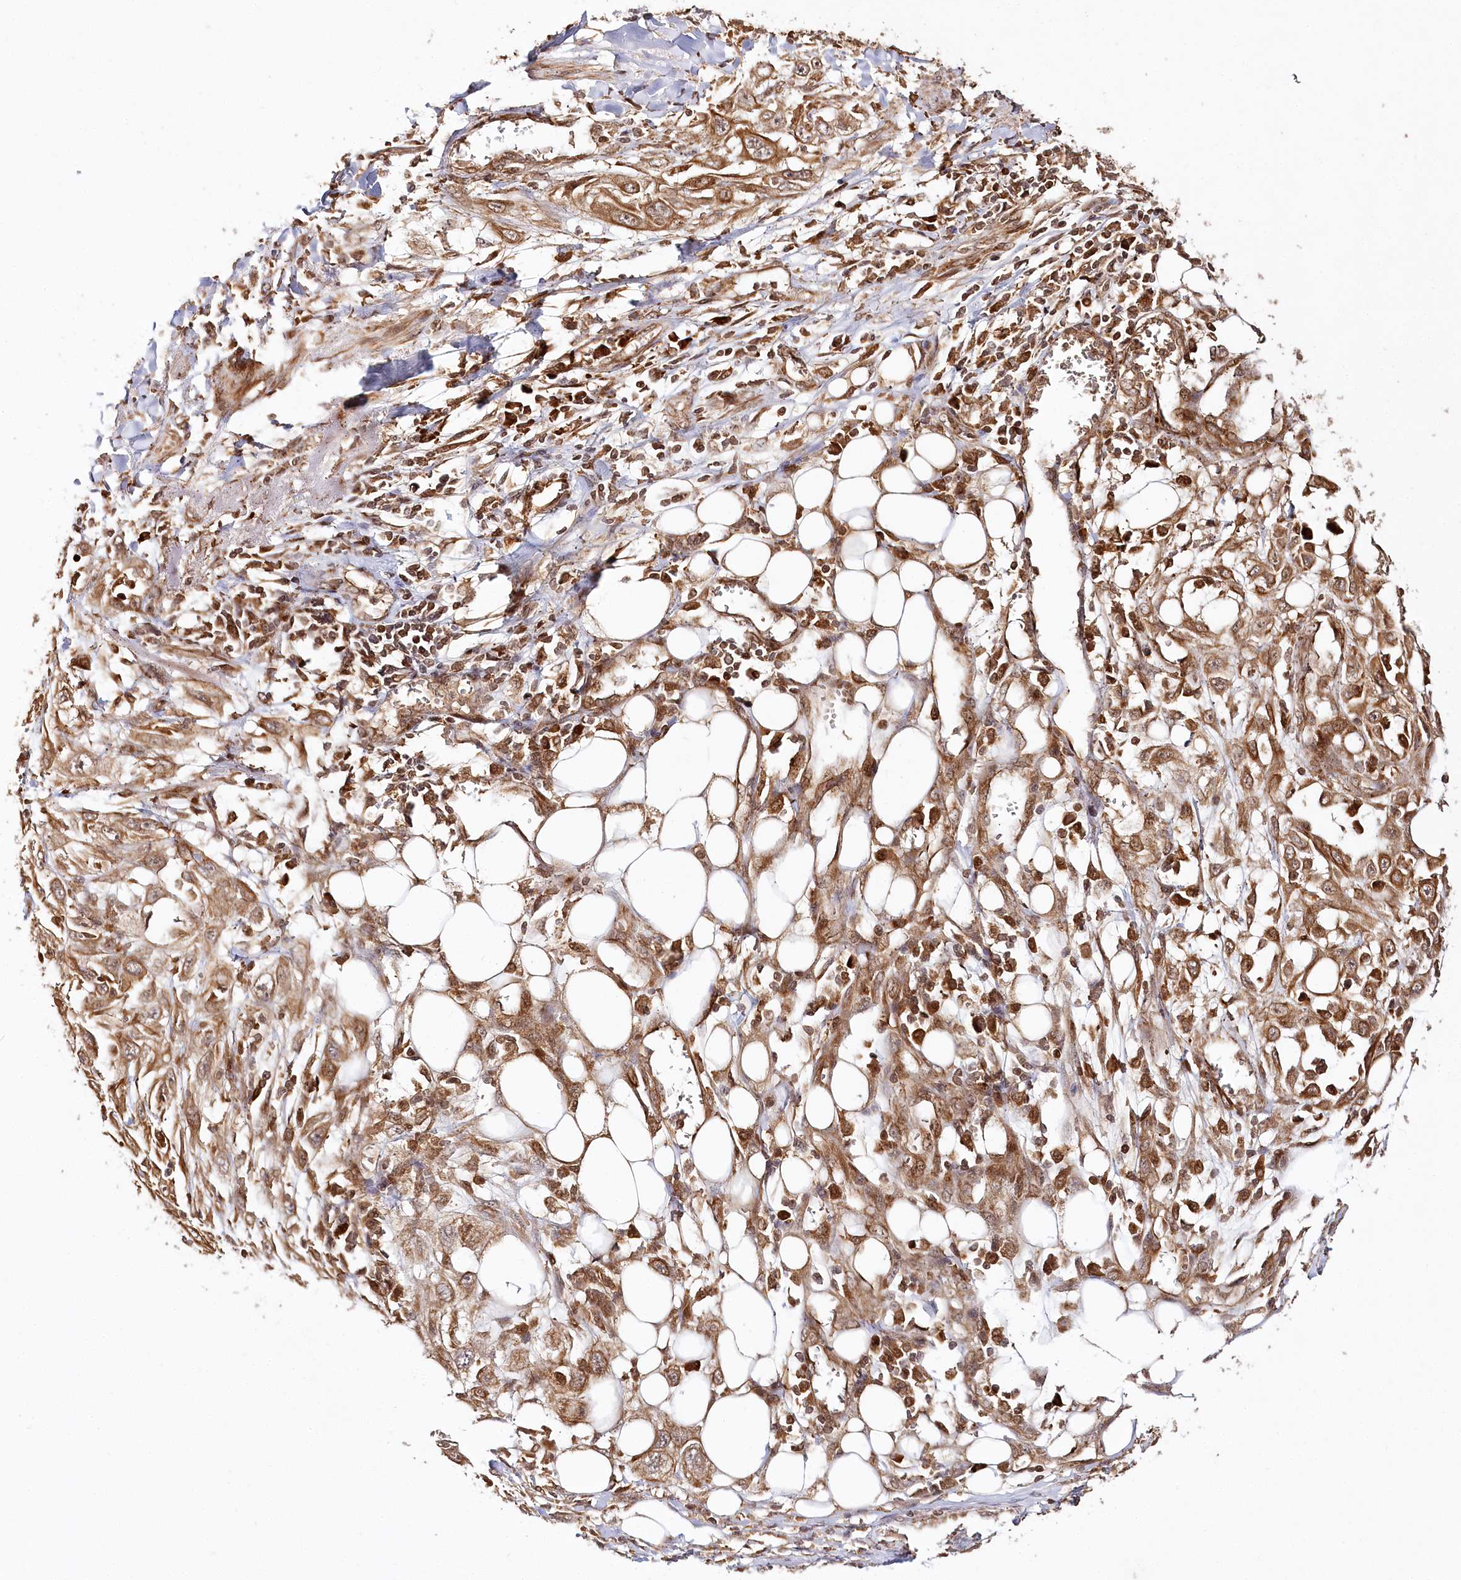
{"staining": {"intensity": "moderate", "quantity": ">75%", "location": "cytoplasmic/membranous,nuclear"}, "tissue": "skin cancer", "cell_type": "Tumor cells", "image_type": "cancer", "snomed": [{"axis": "morphology", "description": "Squamous cell carcinoma, NOS"}, {"axis": "topography", "description": "Skin"}], "caption": "Immunohistochemistry (IHC) histopathology image of human skin squamous cell carcinoma stained for a protein (brown), which shows medium levels of moderate cytoplasmic/membranous and nuclear positivity in about >75% of tumor cells.", "gene": "ULK2", "patient": {"sex": "male", "age": 75}}